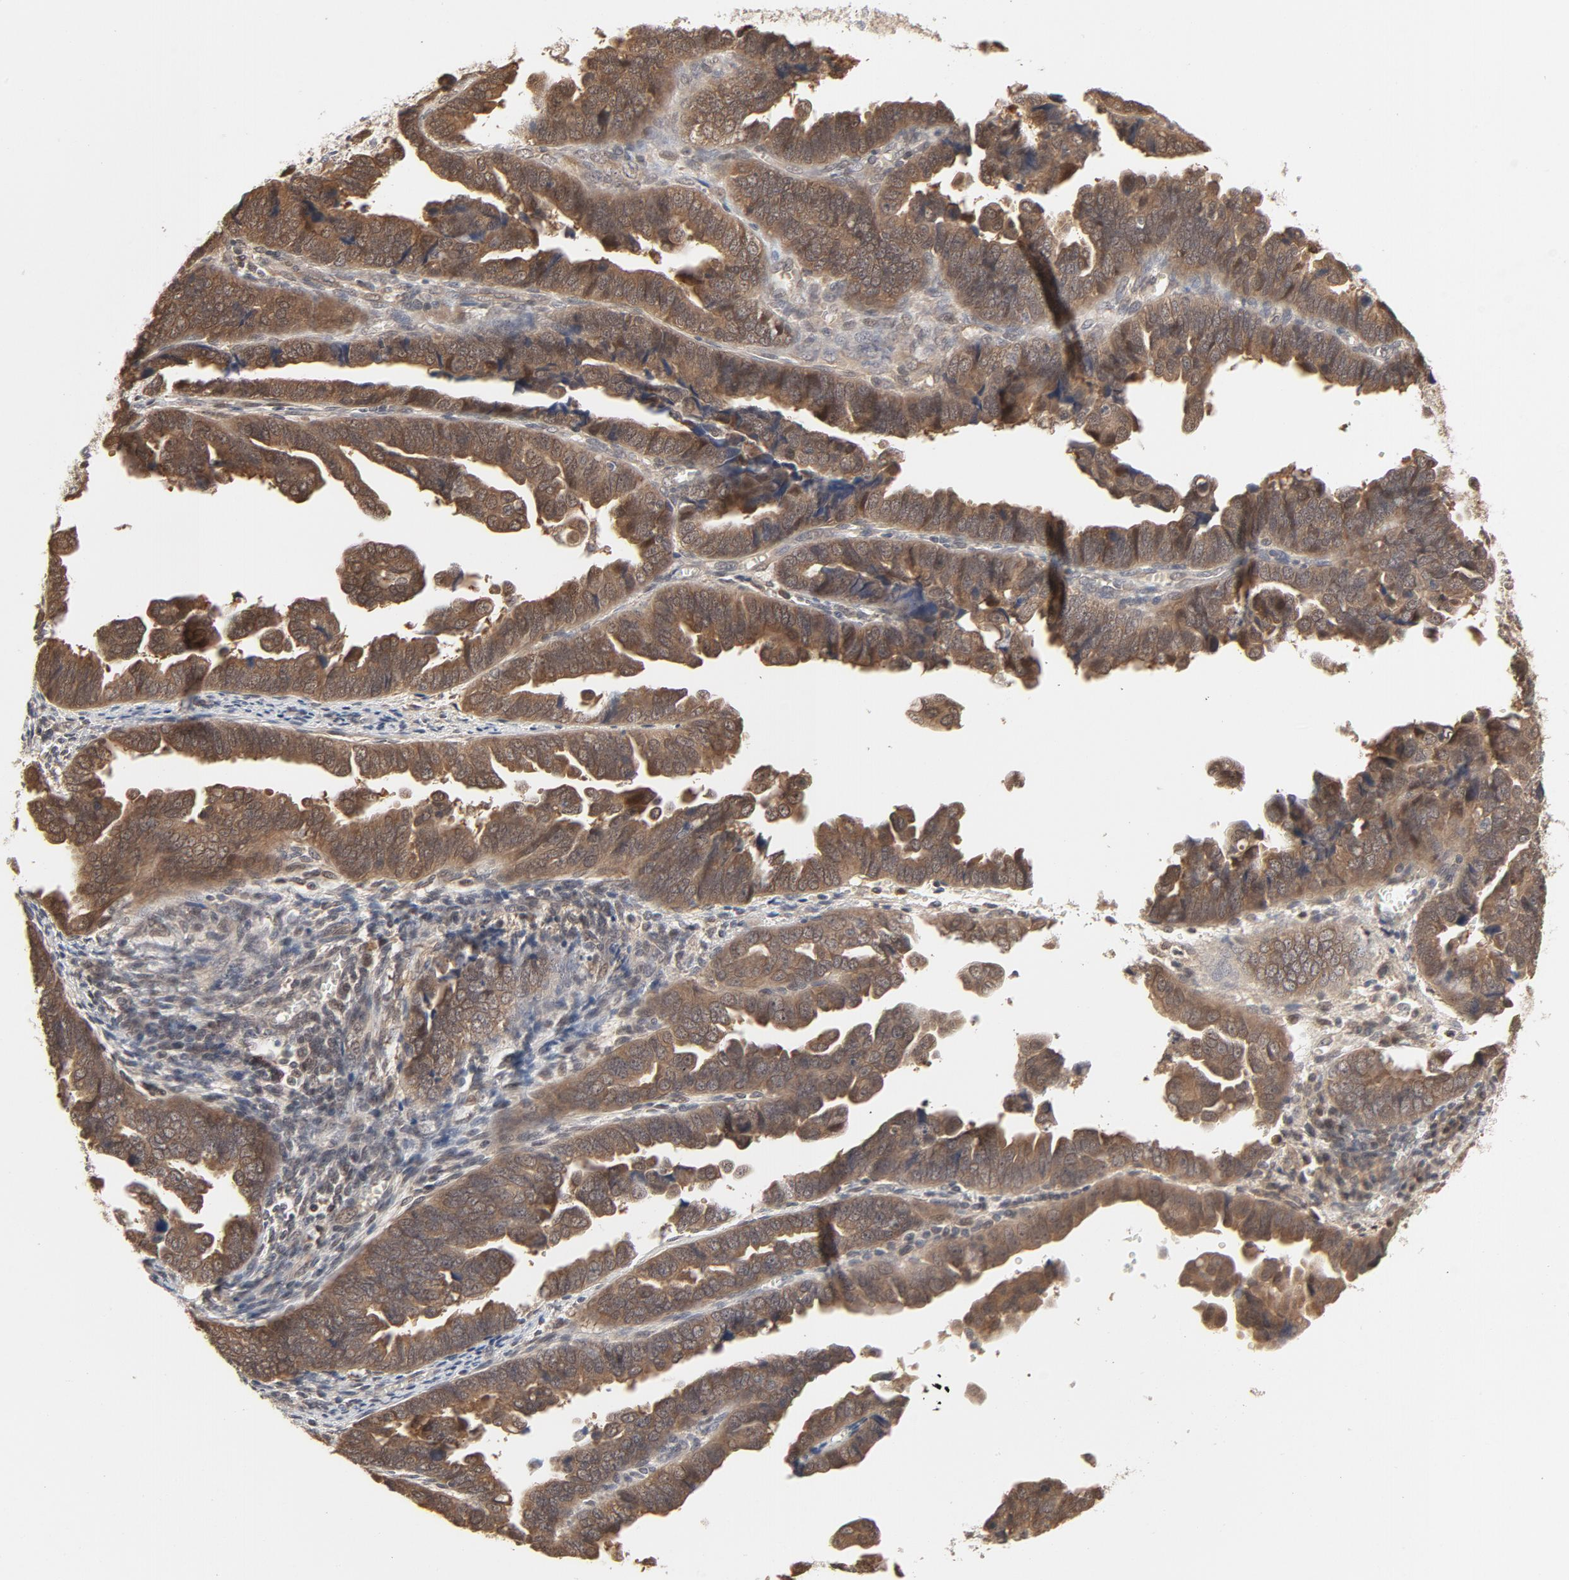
{"staining": {"intensity": "moderate", "quantity": ">75%", "location": "cytoplasmic/membranous,nuclear"}, "tissue": "endometrial cancer", "cell_type": "Tumor cells", "image_type": "cancer", "snomed": [{"axis": "morphology", "description": "Adenocarcinoma, NOS"}, {"axis": "topography", "description": "Endometrium"}], "caption": "Protein staining by IHC reveals moderate cytoplasmic/membranous and nuclear staining in about >75% of tumor cells in endometrial cancer.", "gene": "NEDD8", "patient": {"sex": "female", "age": 75}}